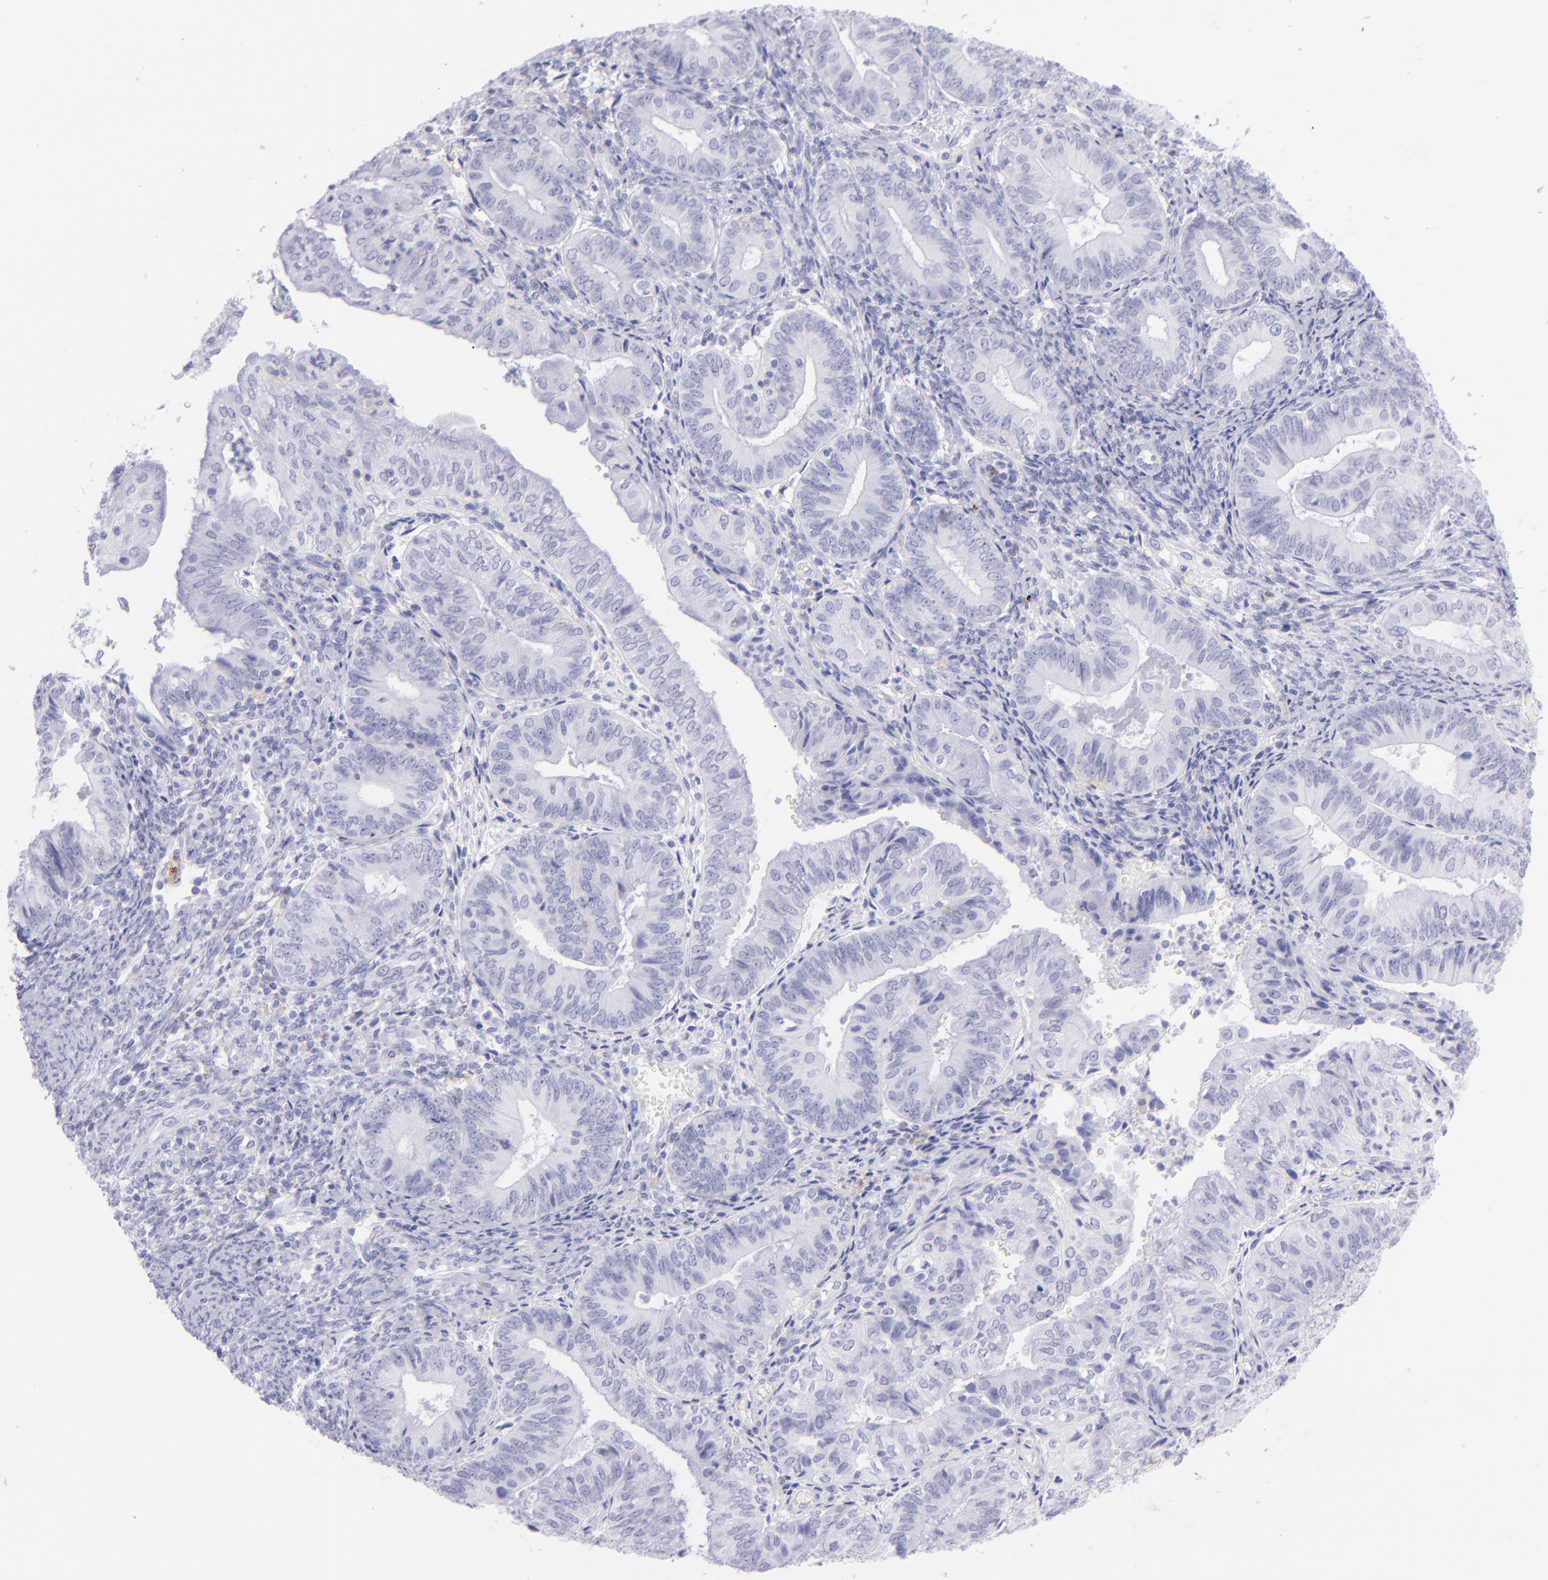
{"staining": {"intensity": "negative", "quantity": "none", "location": "none"}, "tissue": "endometrial cancer", "cell_type": "Tumor cells", "image_type": "cancer", "snomed": [{"axis": "morphology", "description": "Adenocarcinoma, NOS"}, {"axis": "topography", "description": "Endometrium"}], "caption": "The histopathology image exhibits no significant positivity in tumor cells of endometrial cancer (adenocarcinoma). Nuclei are stained in blue.", "gene": "CD72", "patient": {"sex": "female", "age": 55}}